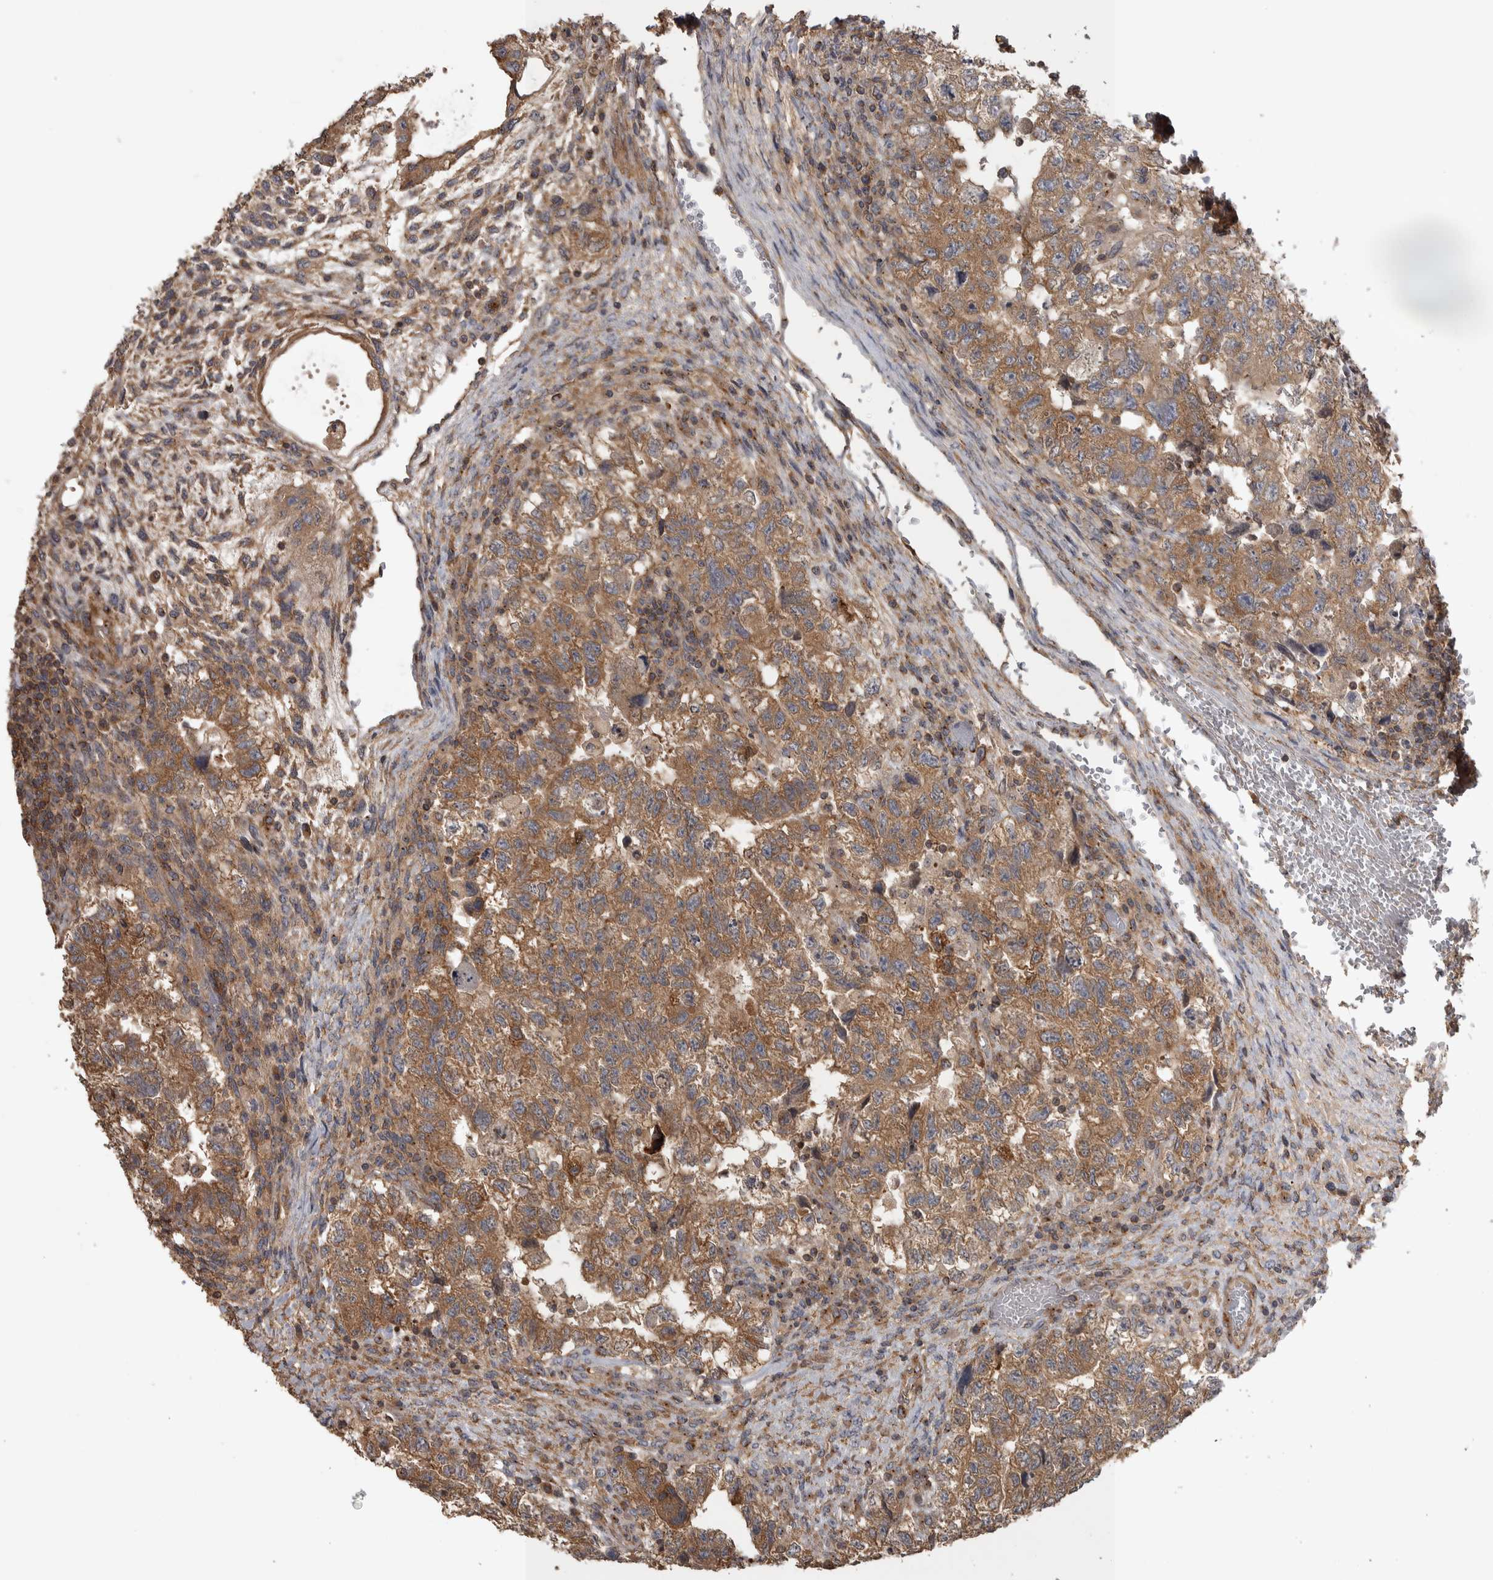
{"staining": {"intensity": "moderate", "quantity": ">75%", "location": "cytoplasmic/membranous"}, "tissue": "testis cancer", "cell_type": "Tumor cells", "image_type": "cancer", "snomed": [{"axis": "morphology", "description": "Carcinoma, Embryonal, NOS"}, {"axis": "topography", "description": "Testis"}], "caption": "There is medium levels of moderate cytoplasmic/membranous staining in tumor cells of testis cancer, as demonstrated by immunohistochemical staining (brown color).", "gene": "IFRD1", "patient": {"sex": "male", "age": 36}}